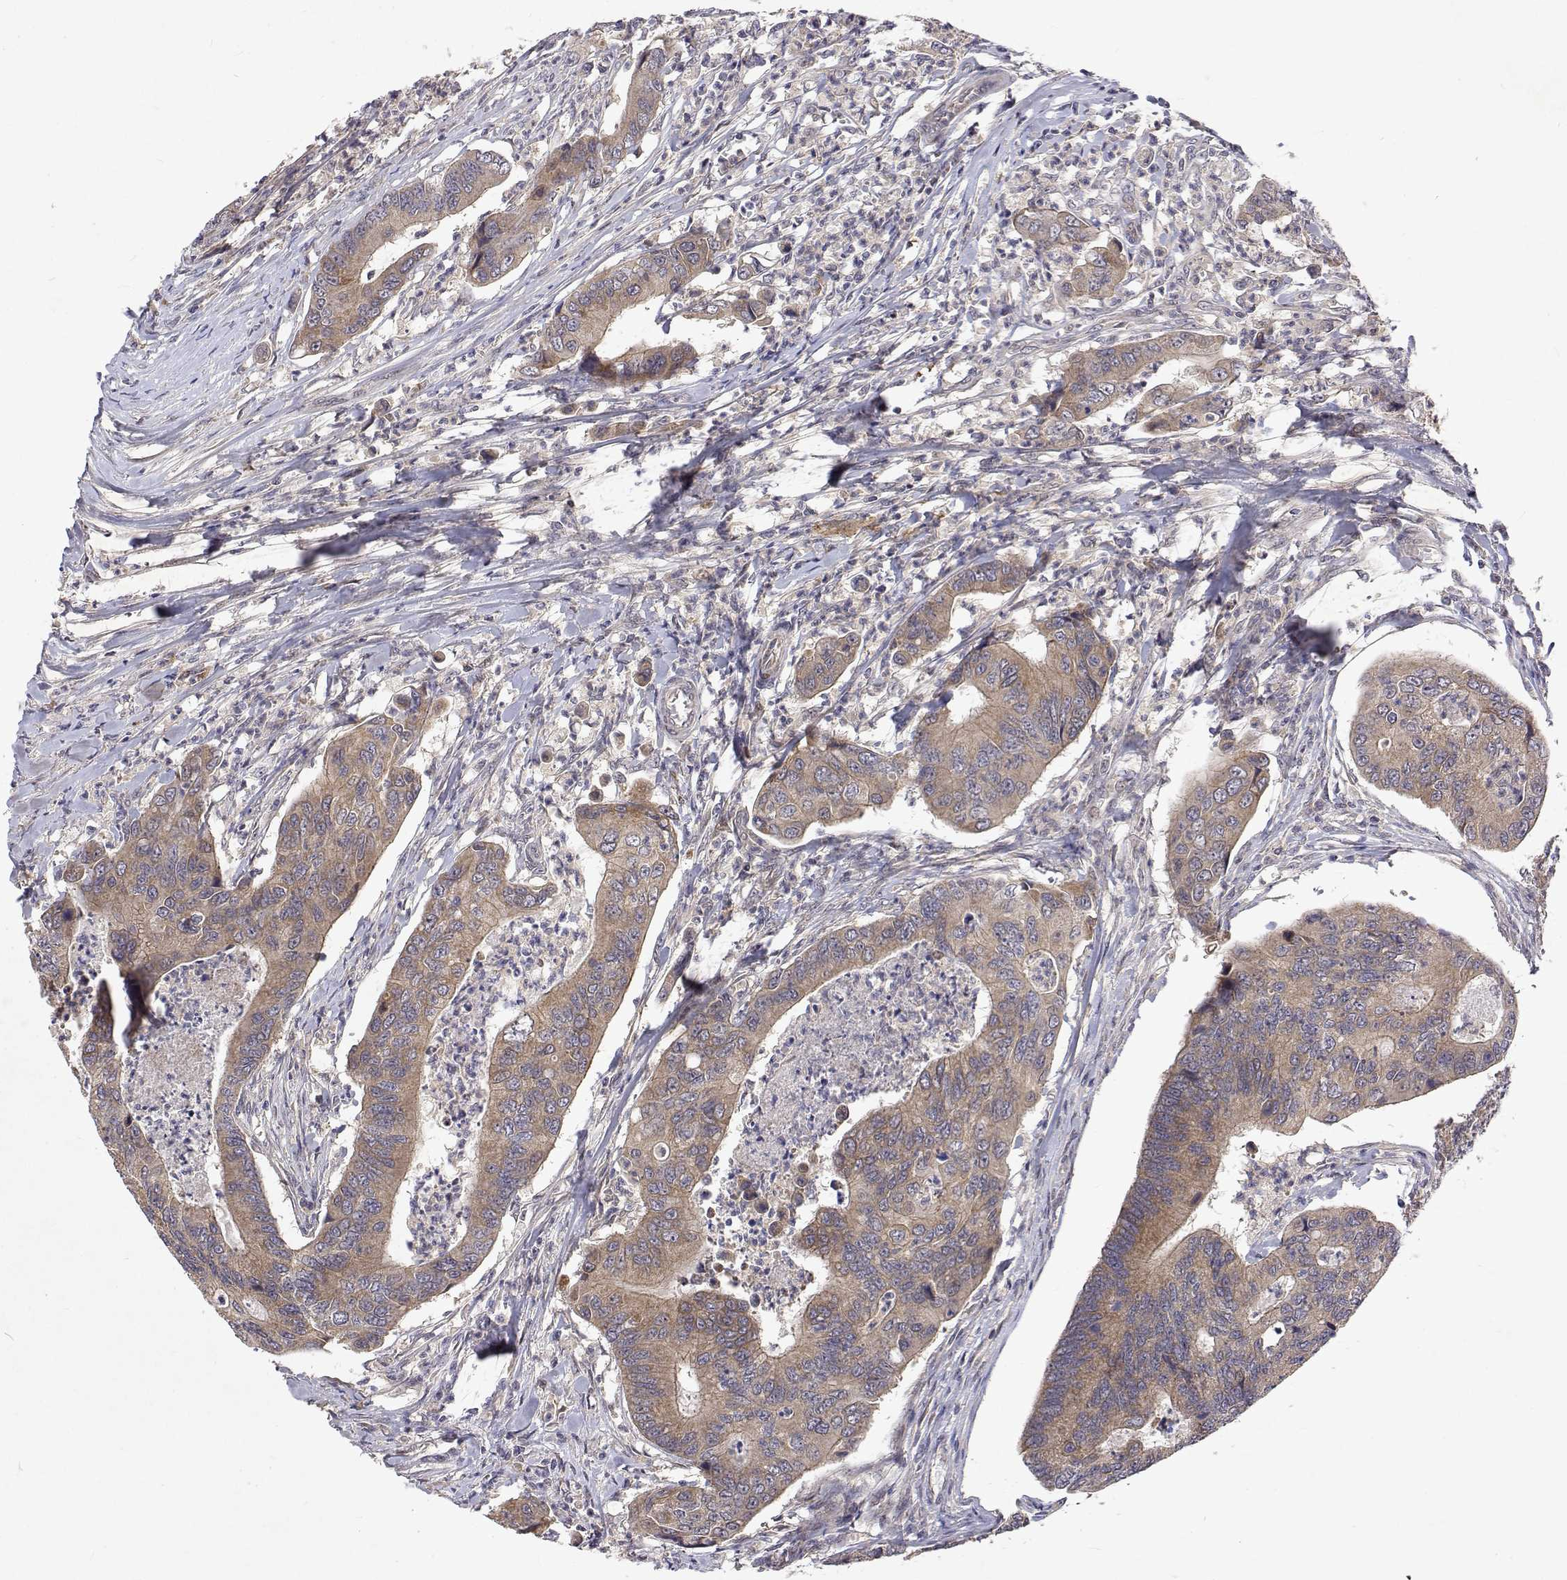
{"staining": {"intensity": "moderate", "quantity": ">75%", "location": "cytoplasmic/membranous"}, "tissue": "colorectal cancer", "cell_type": "Tumor cells", "image_type": "cancer", "snomed": [{"axis": "morphology", "description": "Adenocarcinoma, NOS"}, {"axis": "topography", "description": "Colon"}], "caption": "A brown stain shows moderate cytoplasmic/membranous staining of a protein in colorectal cancer (adenocarcinoma) tumor cells.", "gene": "ALKBH8", "patient": {"sex": "female", "age": 67}}